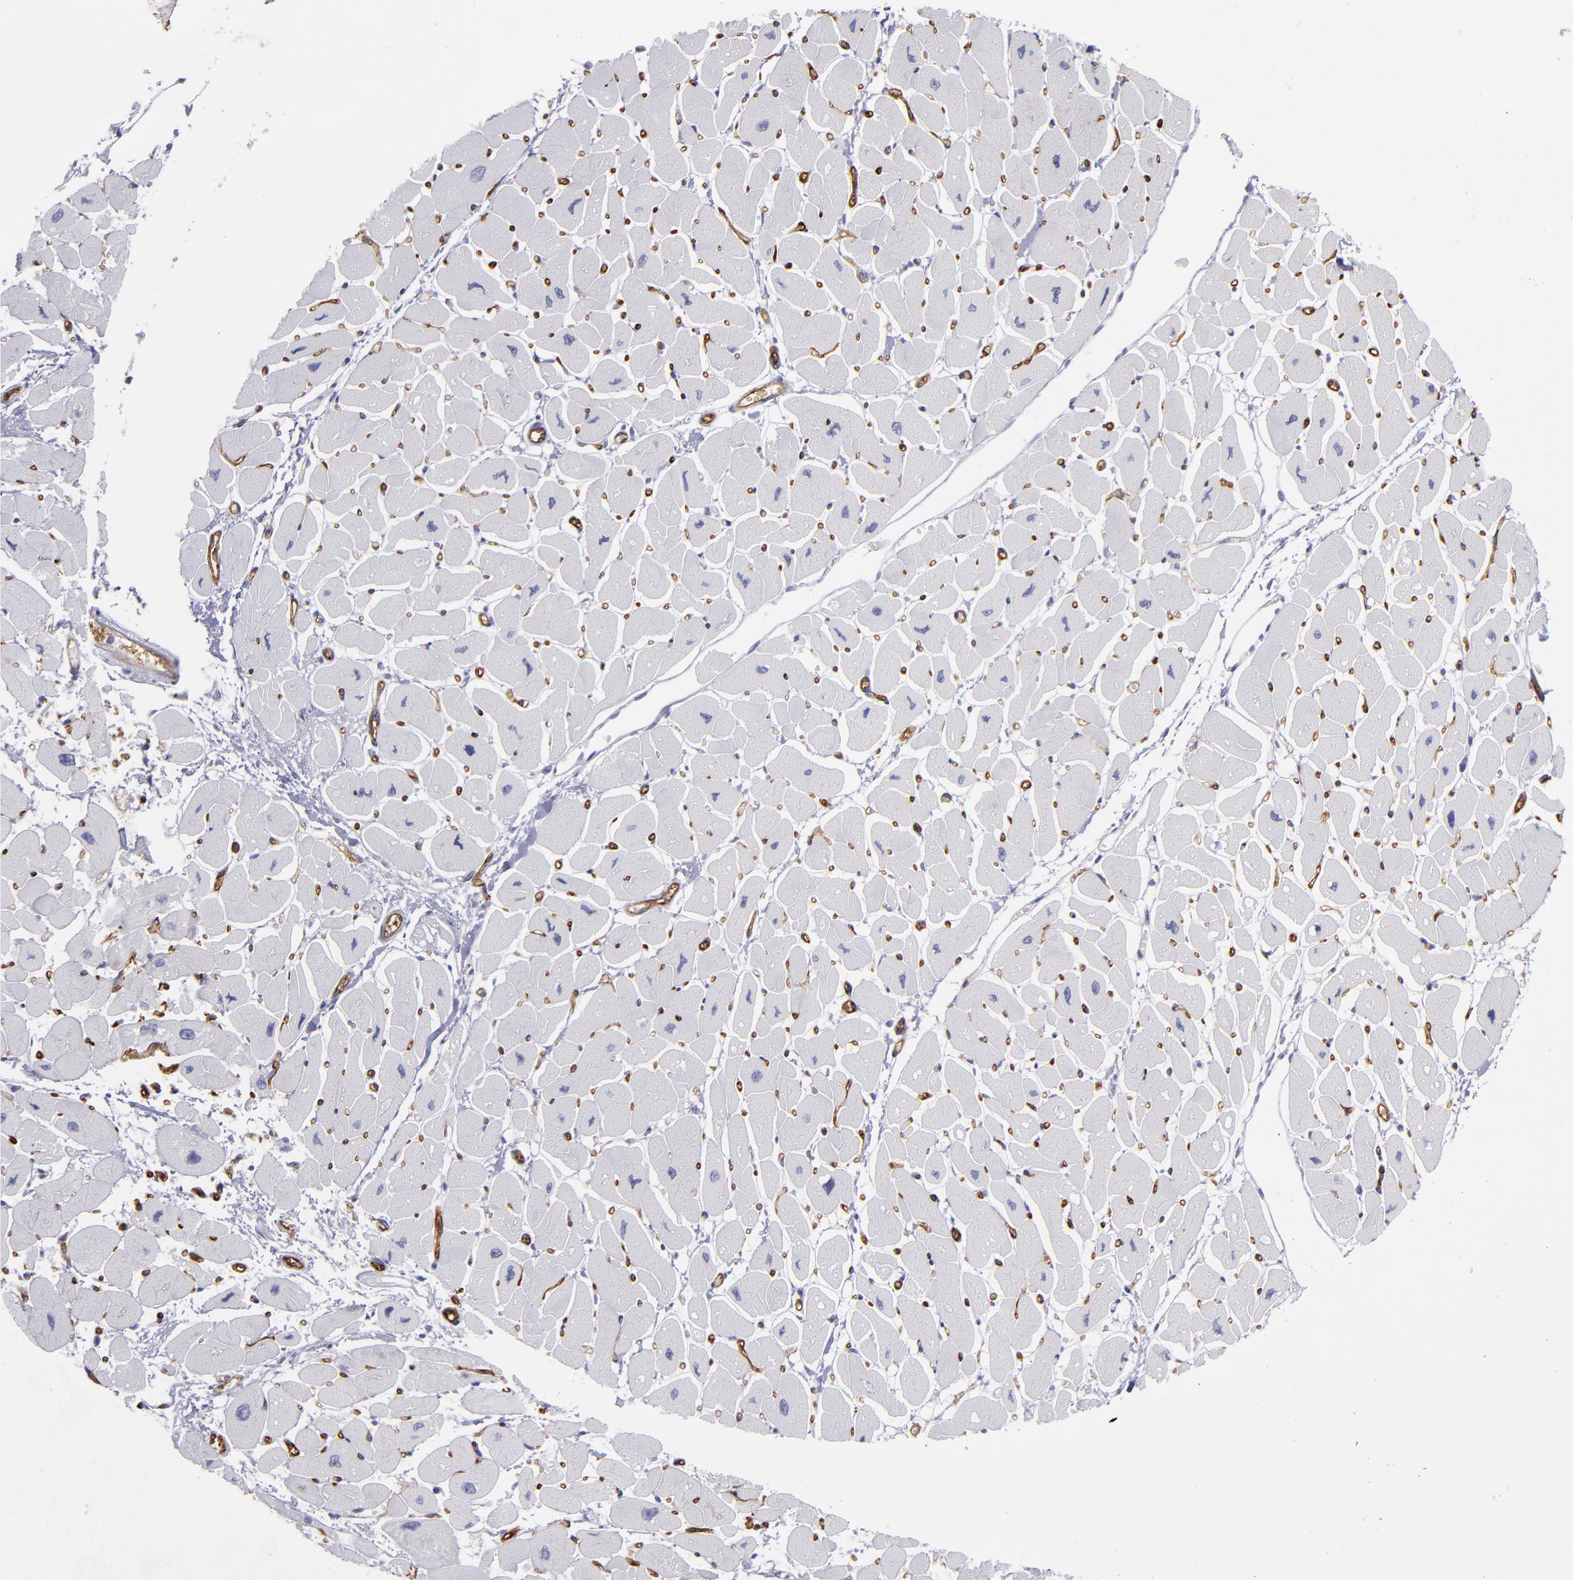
{"staining": {"intensity": "negative", "quantity": "none", "location": "none"}, "tissue": "heart muscle", "cell_type": "Cardiomyocytes", "image_type": "normal", "snomed": [{"axis": "morphology", "description": "Normal tissue, NOS"}, {"axis": "topography", "description": "Heart"}], "caption": "Immunohistochemical staining of benign human heart muscle demonstrates no significant expression in cardiomyocytes.", "gene": "ACE", "patient": {"sex": "female", "age": 54}}